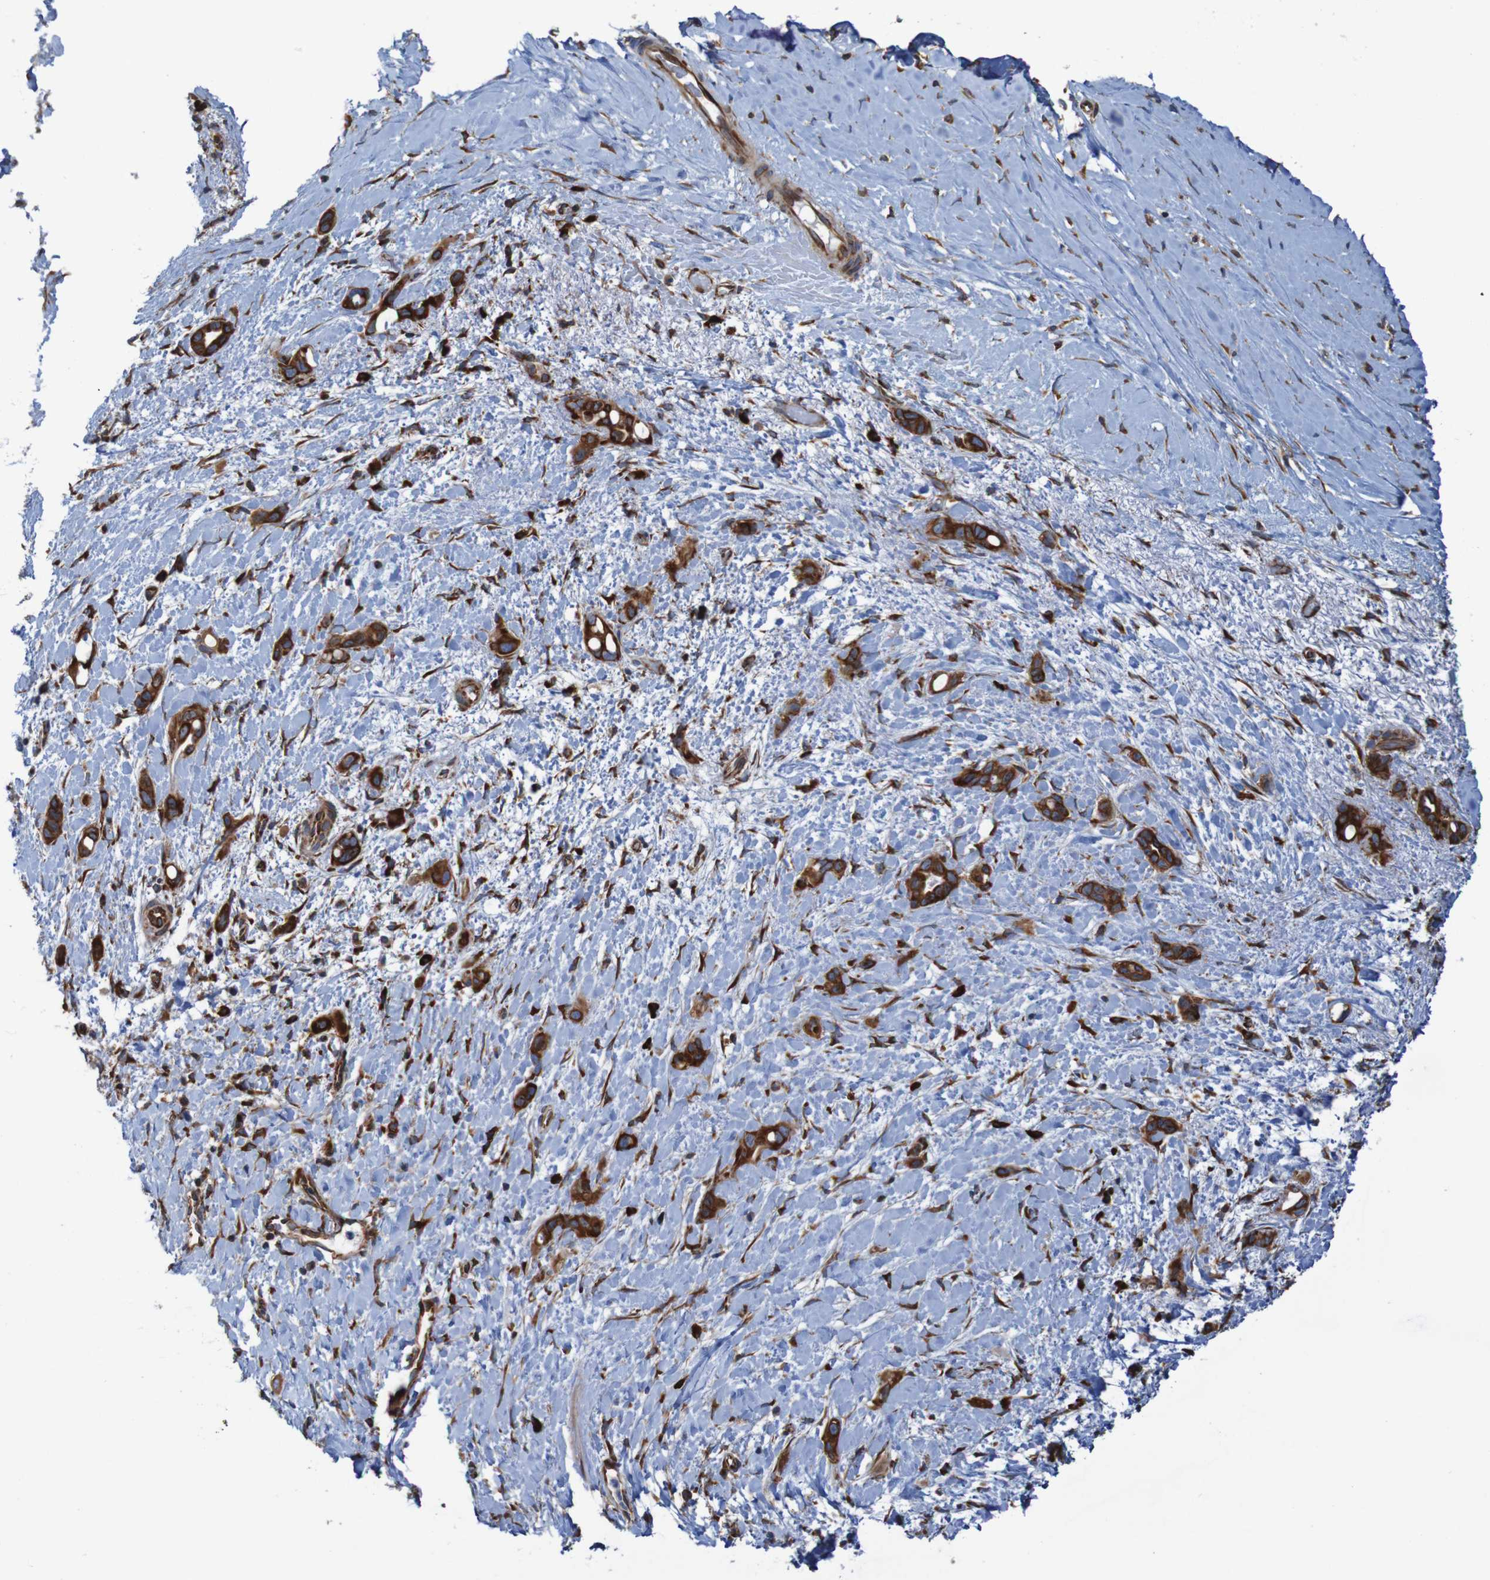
{"staining": {"intensity": "strong", "quantity": ">75%", "location": "cytoplasmic/membranous"}, "tissue": "liver cancer", "cell_type": "Tumor cells", "image_type": "cancer", "snomed": [{"axis": "morphology", "description": "Cholangiocarcinoma"}, {"axis": "topography", "description": "Liver"}], "caption": "Cholangiocarcinoma (liver) tissue reveals strong cytoplasmic/membranous positivity in about >75% of tumor cells", "gene": "RPL10", "patient": {"sex": "female", "age": 65}}